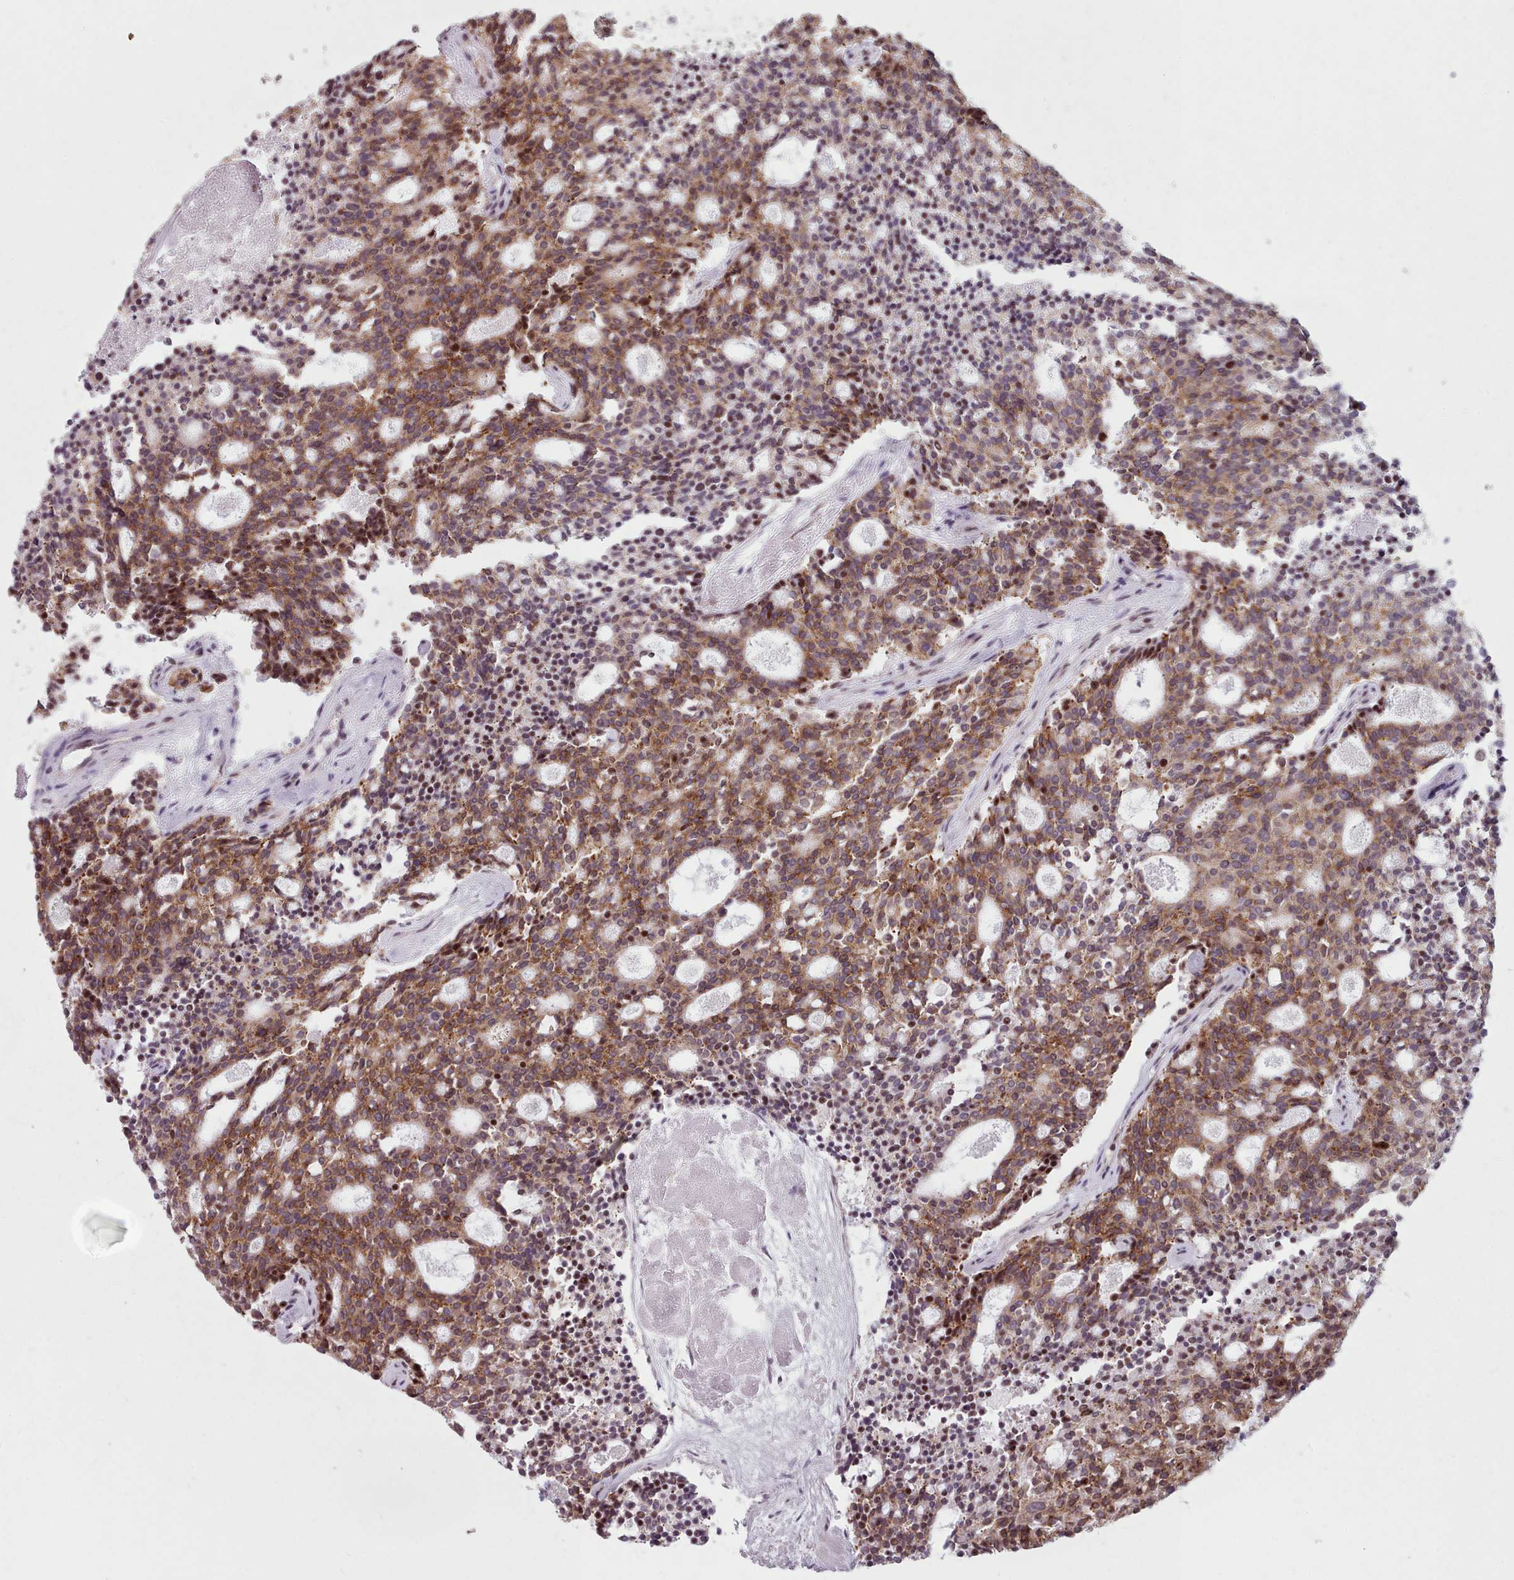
{"staining": {"intensity": "moderate", "quantity": ">75%", "location": "cytoplasmic/membranous"}, "tissue": "carcinoid", "cell_type": "Tumor cells", "image_type": "cancer", "snomed": [{"axis": "morphology", "description": "Carcinoid, malignant, NOS"}, {"axis": "topography", "description": "Pancreas"}], "caption": "Immunohistochemistry (IHC) of carcinoid shows medium levels of moderate cytoplasmic/membranous staining in about >75% of tumor cells.", "gene": "SRRM1", "patient": {"sex": "female", "age": 54}}